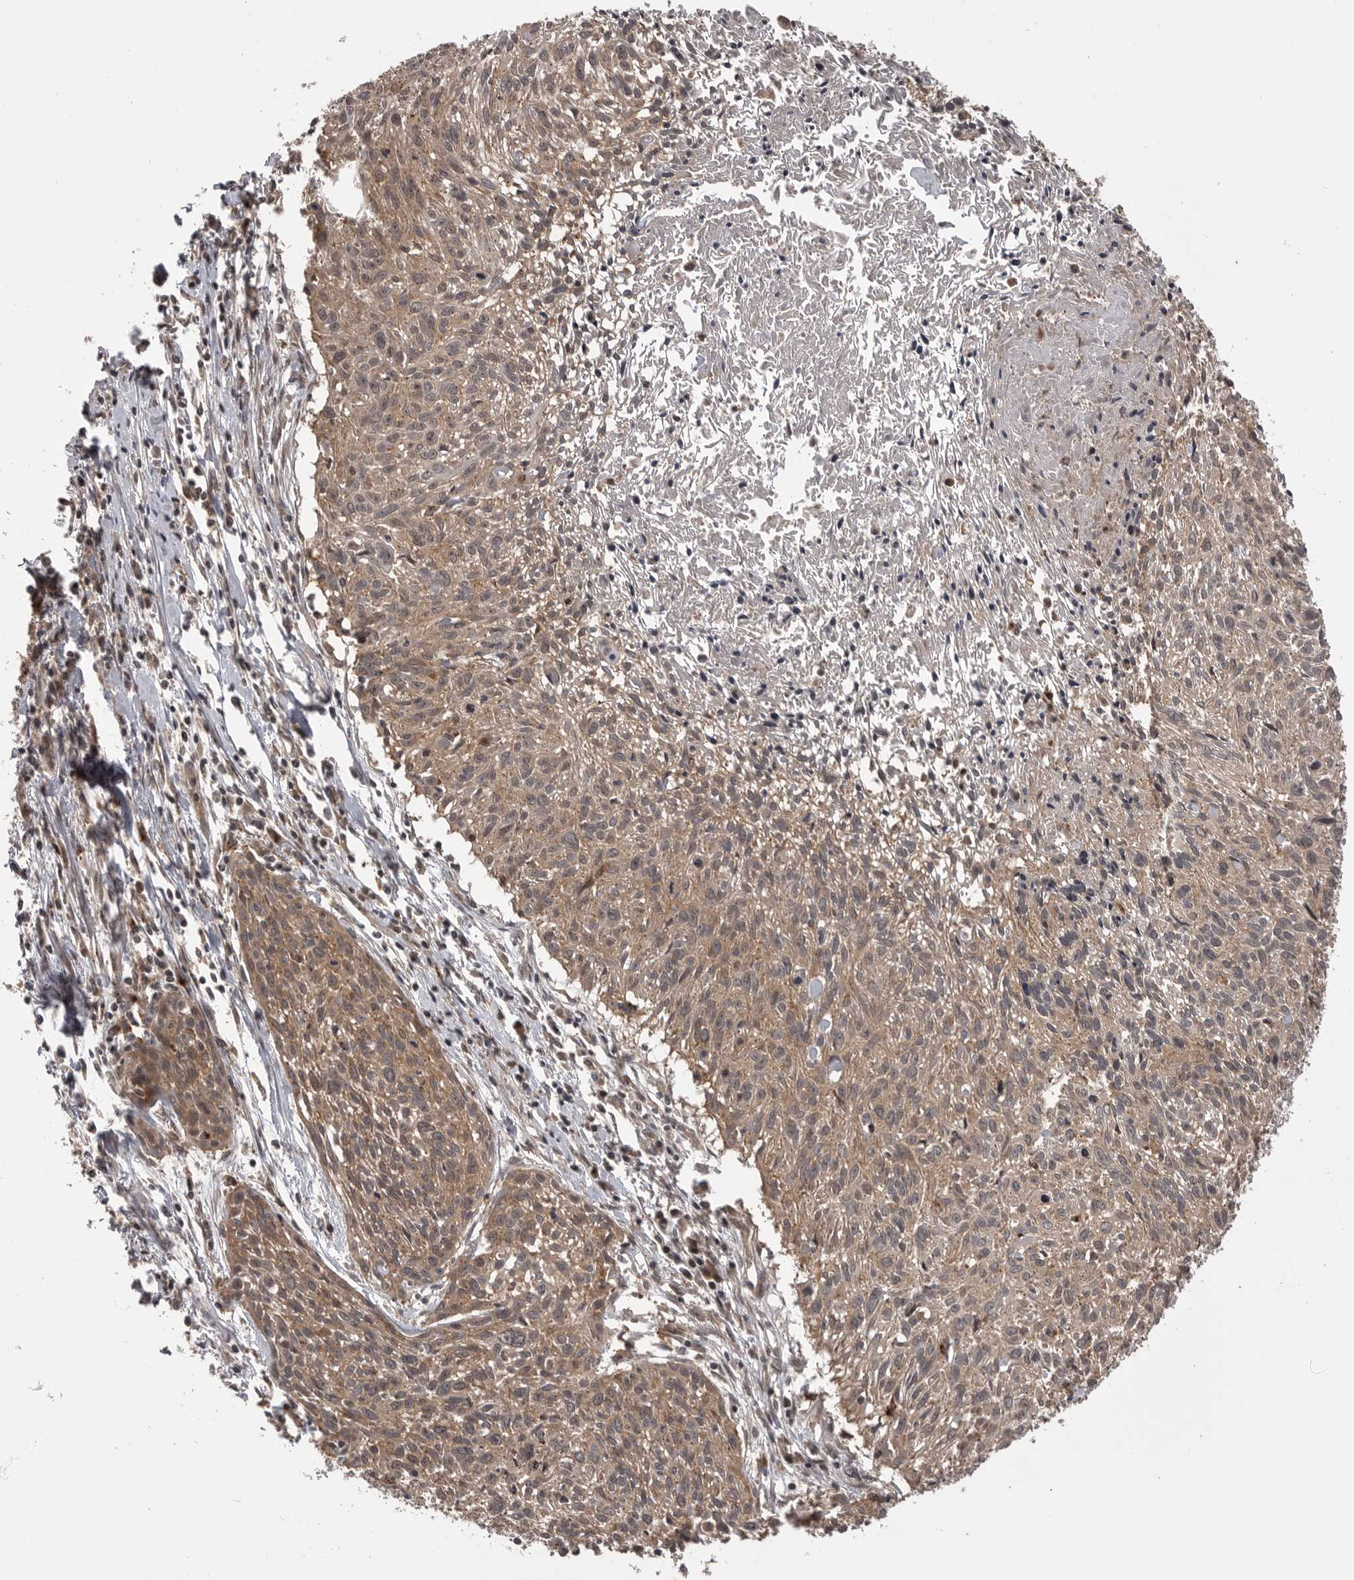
{"staining": {"intensity": "moderate", "quantity": ">75%", "location": "cytoplasmic/membranous"}, "tissue": "cervical cancer", "cell_type": "Tumor cells", "image_type": "cancer", "snomed": [{"axis": "morphology", "description": "Squamous cell carcinoma, NOS"}, {"axis": "topography", "description": "Cervix"}], "caption": "High-power microscopy captured an immunohistochemistry micrograph of cervical squamous cell carcinoma, revealing moderate cytoplasmic/membranous positivity in approximately >75% of tumor cells.", "gene": "AOAH", "patient": {"sex": "female", "age": 51}}